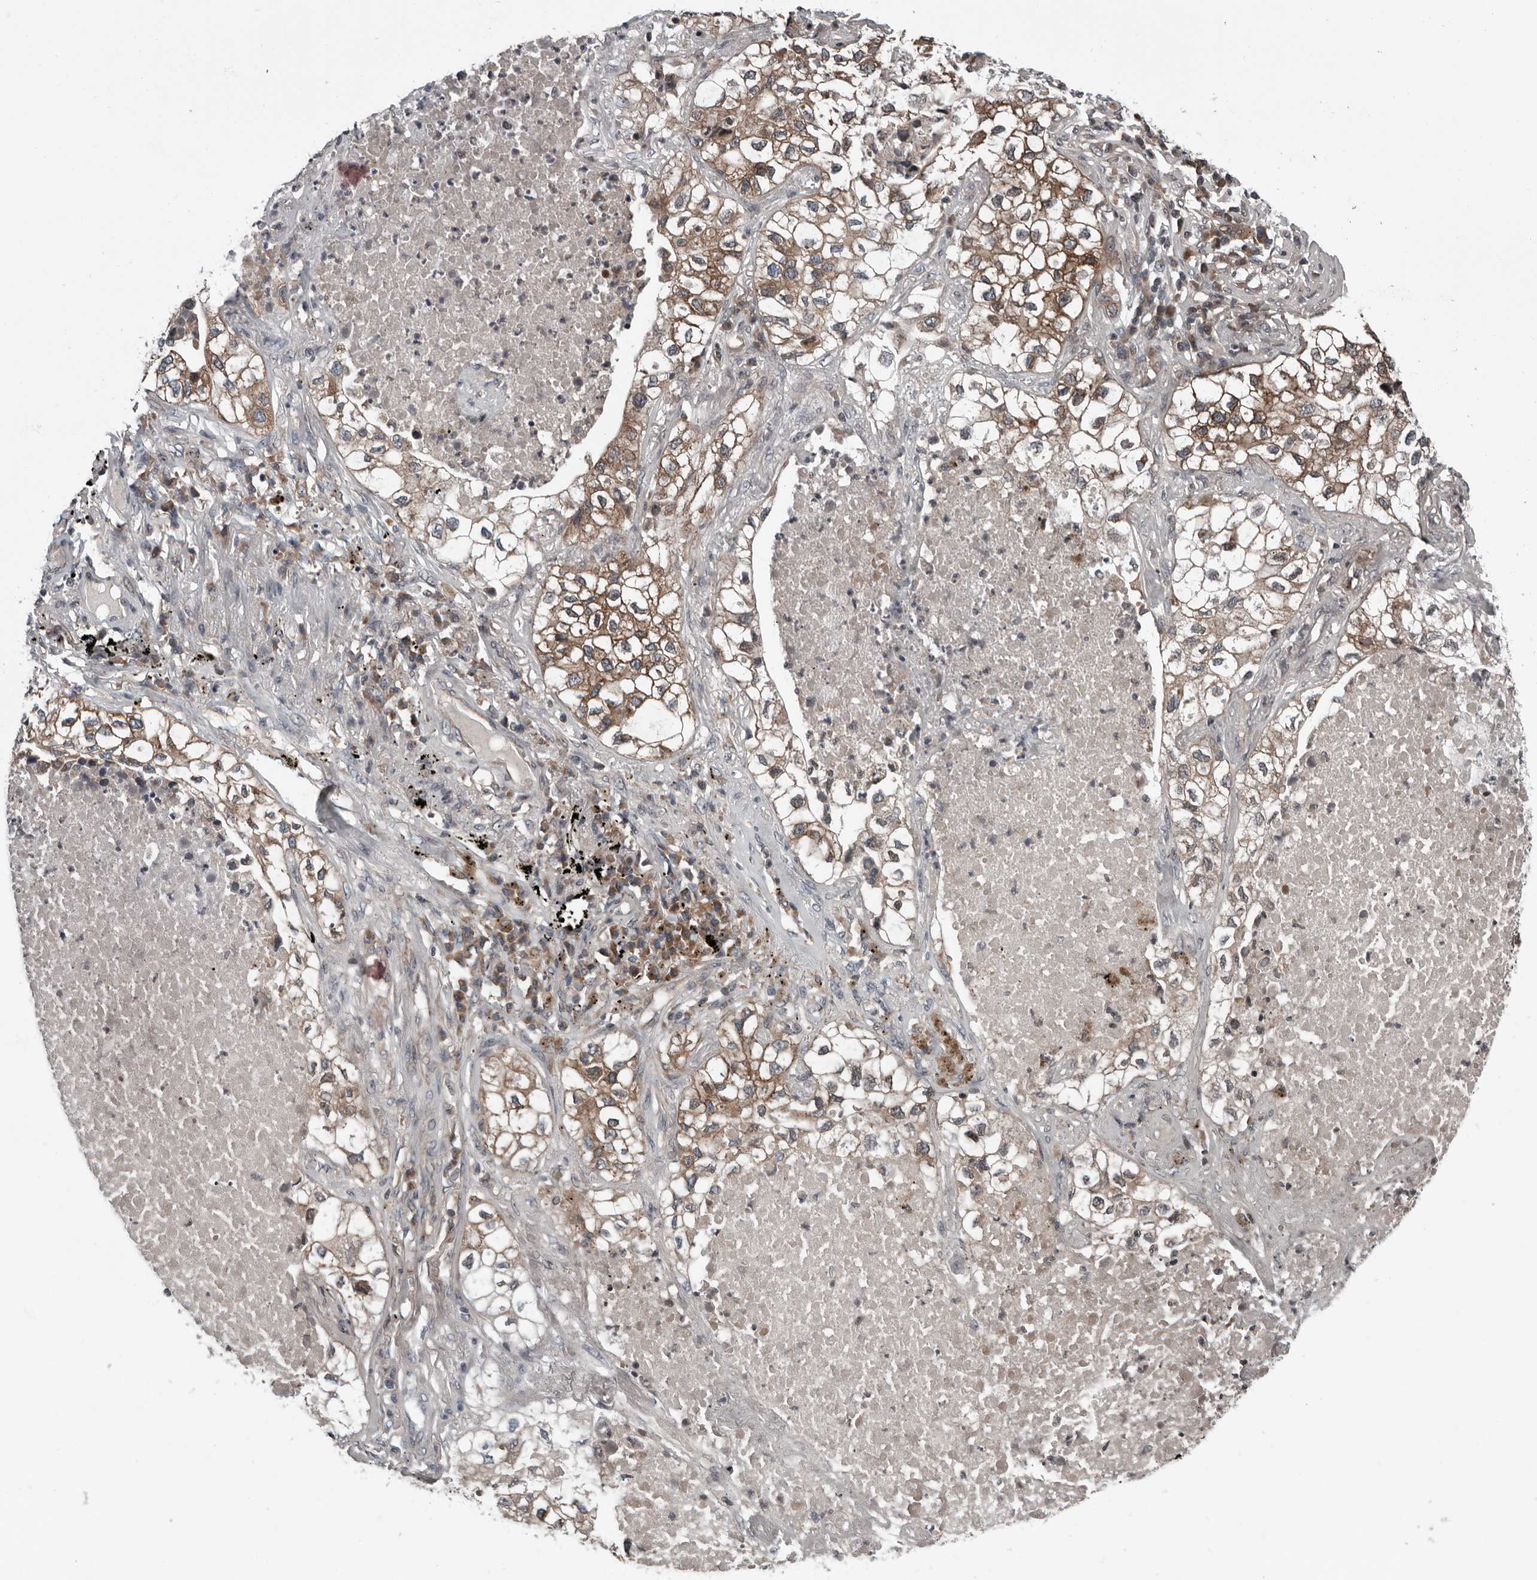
{"staining": {"intensity": "moderate", "quantity": ">75%", "location": "cytoplasmic/membranous"}, "tissue": "lung cancer", "cell_type": "Tumor cells", "image_type": "cancer", "snomed": [{"axis": "morphology", "description": "Adenocarcinoma, NOS"}, {"axis": "topography", "description": "Lung"}], "caption": "A micrograph of lung cancer stained for a protein exhibits moderate cytoplasmic/membranous brown staining in tumor cells. The staining is performed using DAB brown chromogen to label protein expression. The nuclei are counter-stained blue using hematoxylin.", "gene": "TMEM199", "patient": {"sex": "male", "age": 63}}